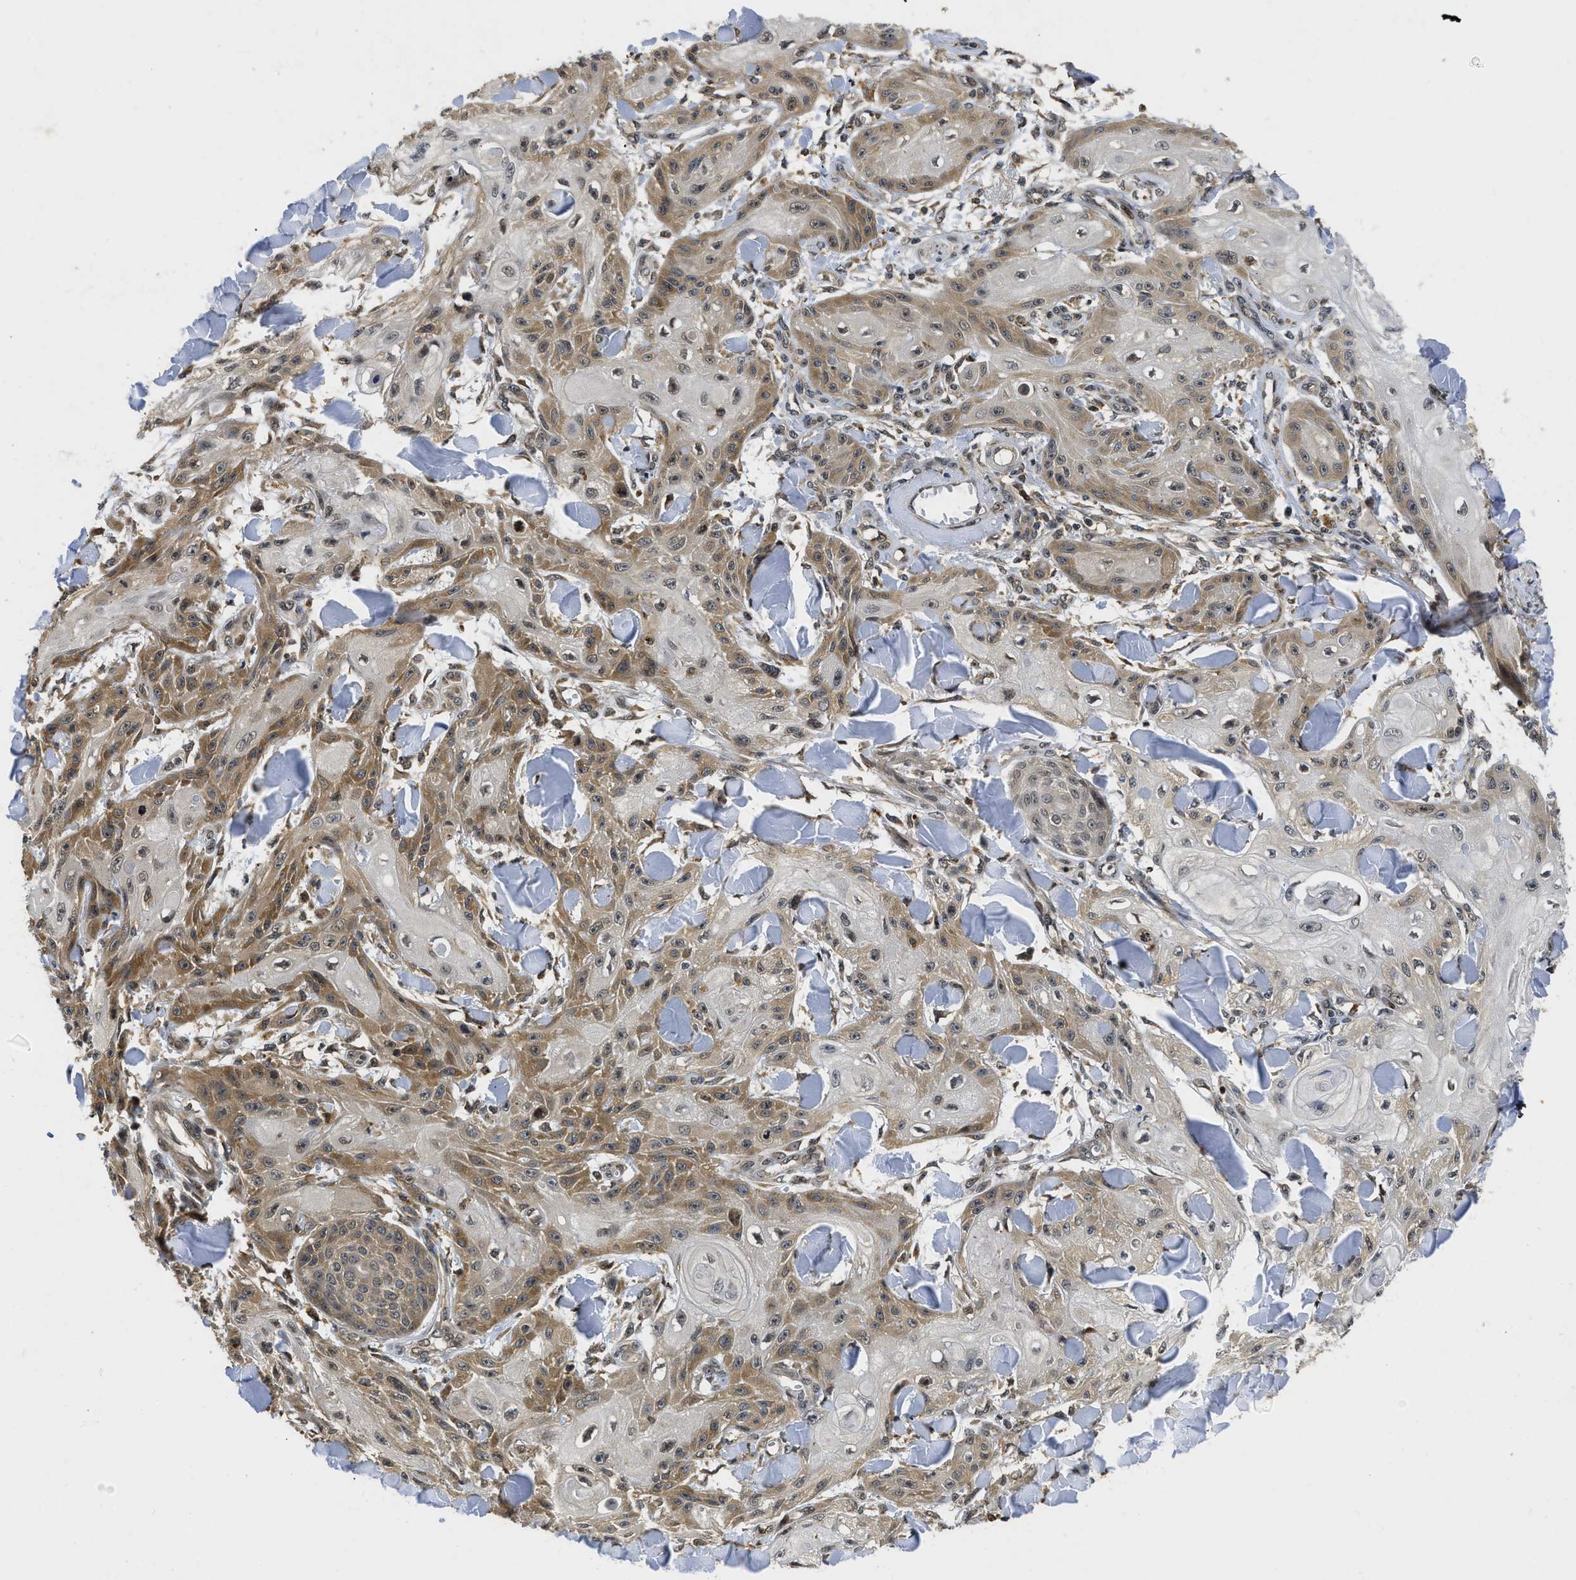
{"staining": {"intensity": "moderate", "quantity": "25%-75%", "location": "cytoplasmic/membranous"}, "tissue": "skin cancer", "cell_type": "Tumor cells", "image_type": "cancer", "snomed": [{"axis": "morphology", "description": "Squamous cell carcinoma, NOS"}, {"axis": "topography", "description": "Skin"}], "caption": "Skin squamous cell carcinoma stained with immunohistochemistry reveals moderate cytoplasmic/membranous expression in approximately 25%-75% of tumor cells.", "gene": "ADSL", "patient": {"sex": "male", "age": 74}}